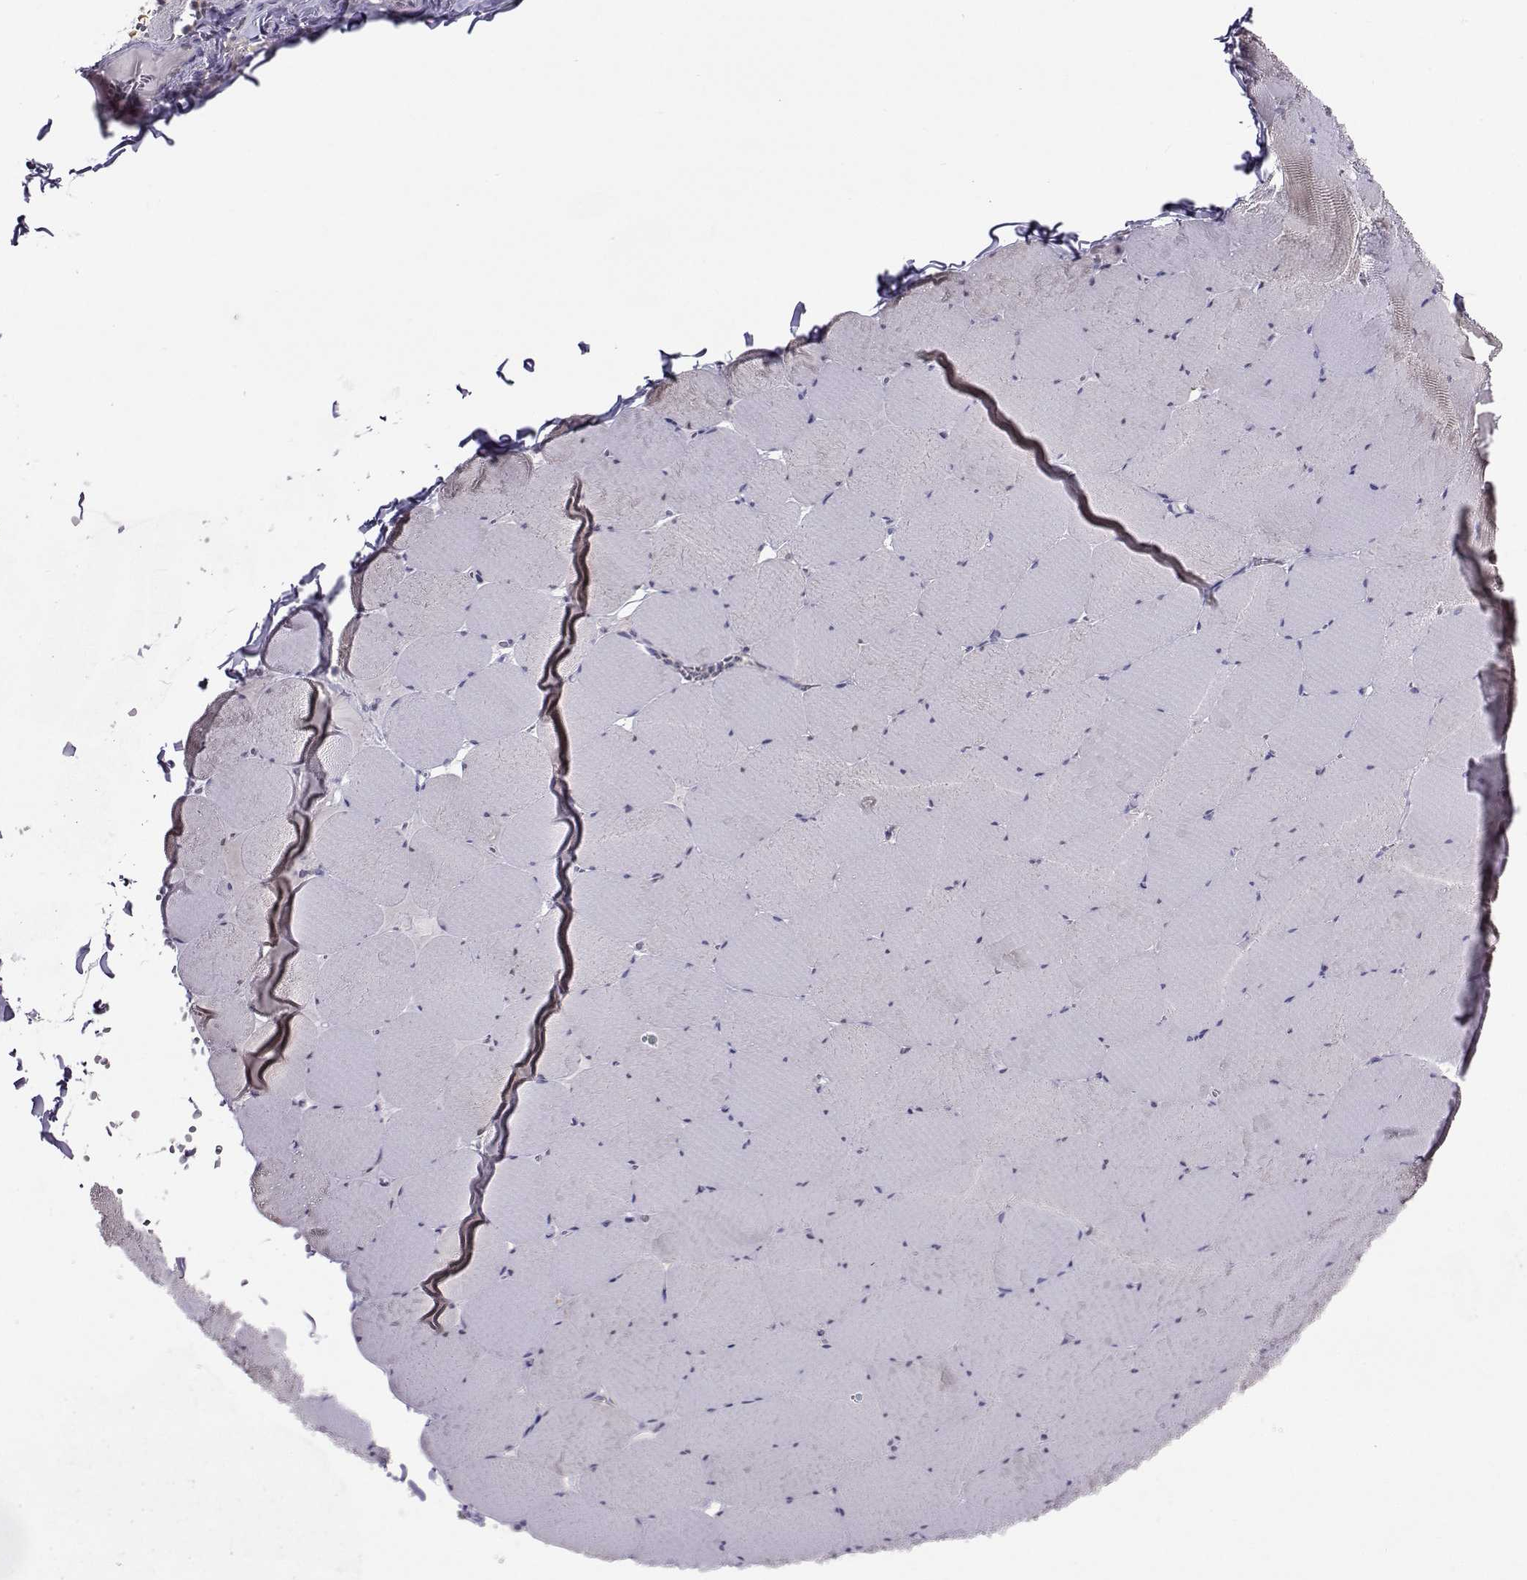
{"staining": {"intensity": "negative", "quantity": "none", "location": "none"}, "tissue": "skeletal muscle", "cell_type": "Myocytes", "image_type": "normal", "snomed": [{"axis": "morphology", "description": "Normal tissue, NOS"}, {"axis": "morphology", "description": "Malignant melanoma, Metastatic site"}, {"axis": "topography", "description": "Skeletal muscle"}], "caption": "Myocytes show no significant staining in benign skeletal muscle. The staining is performed using DAB brown chromogen with nuclei counter-stained in using hematoxylin.", "gene": "PGK1", "patient": {"sex": "male", "age": 50}}